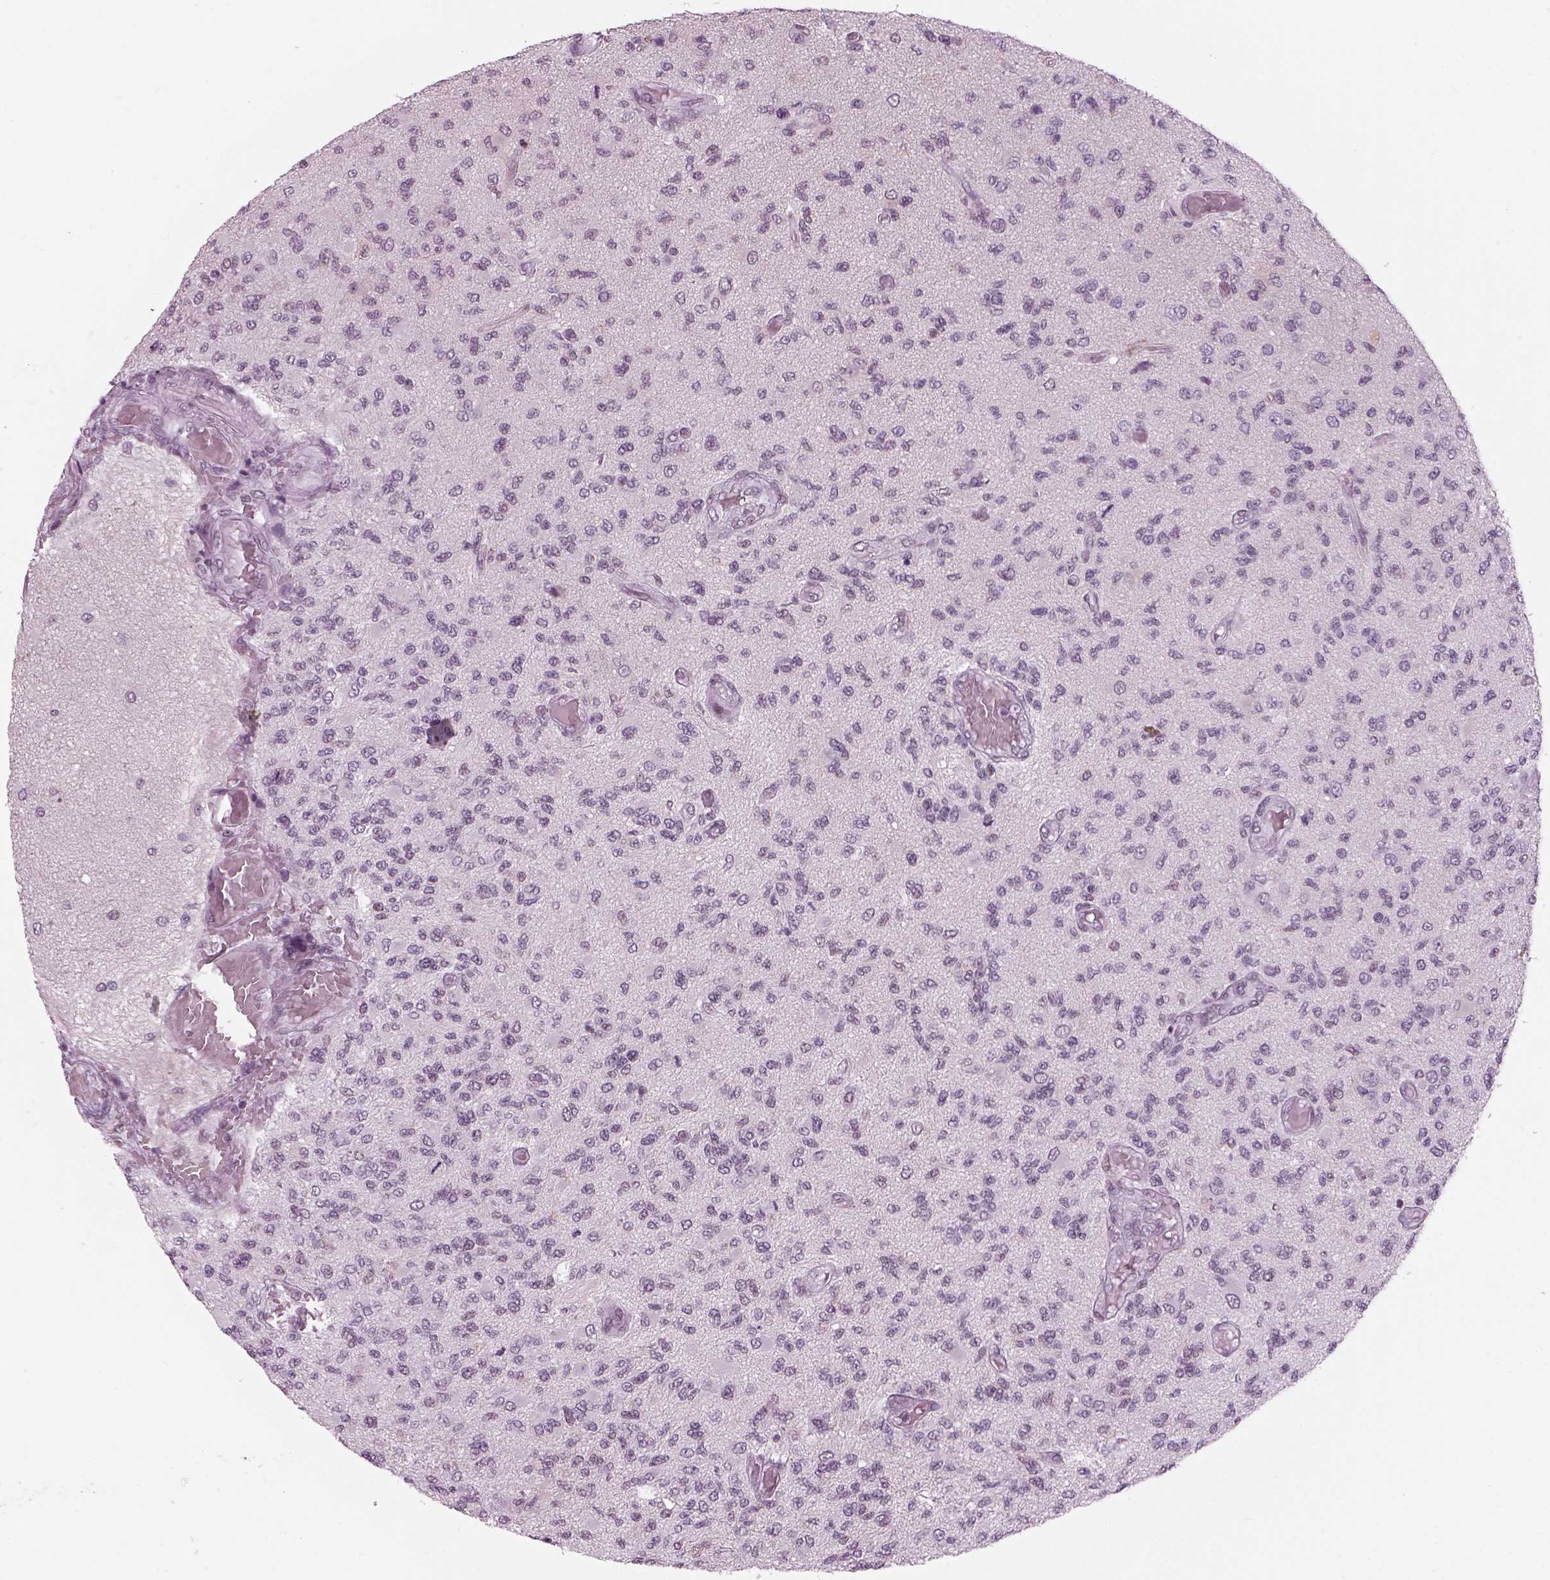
{"staining": {"intensity": "negative", "quantity": "none", "location": "none"}, "tissue": "glioma", "cell_type": "Tumor cells", "image_type": "cancer", "snomed": [{"axis": "morphology", "description": "Glioma, malignant, High grade"}, {"axis": "topography", "description": "Brain"}], "caption": "High power microscopy micrograph of an immunohistochemistry (IHC) photomicrograph of glioma, revealing no significant expression in tumor cells.", "gene": "KCNG2", "patient": {"sex": "female", "age": 63}}